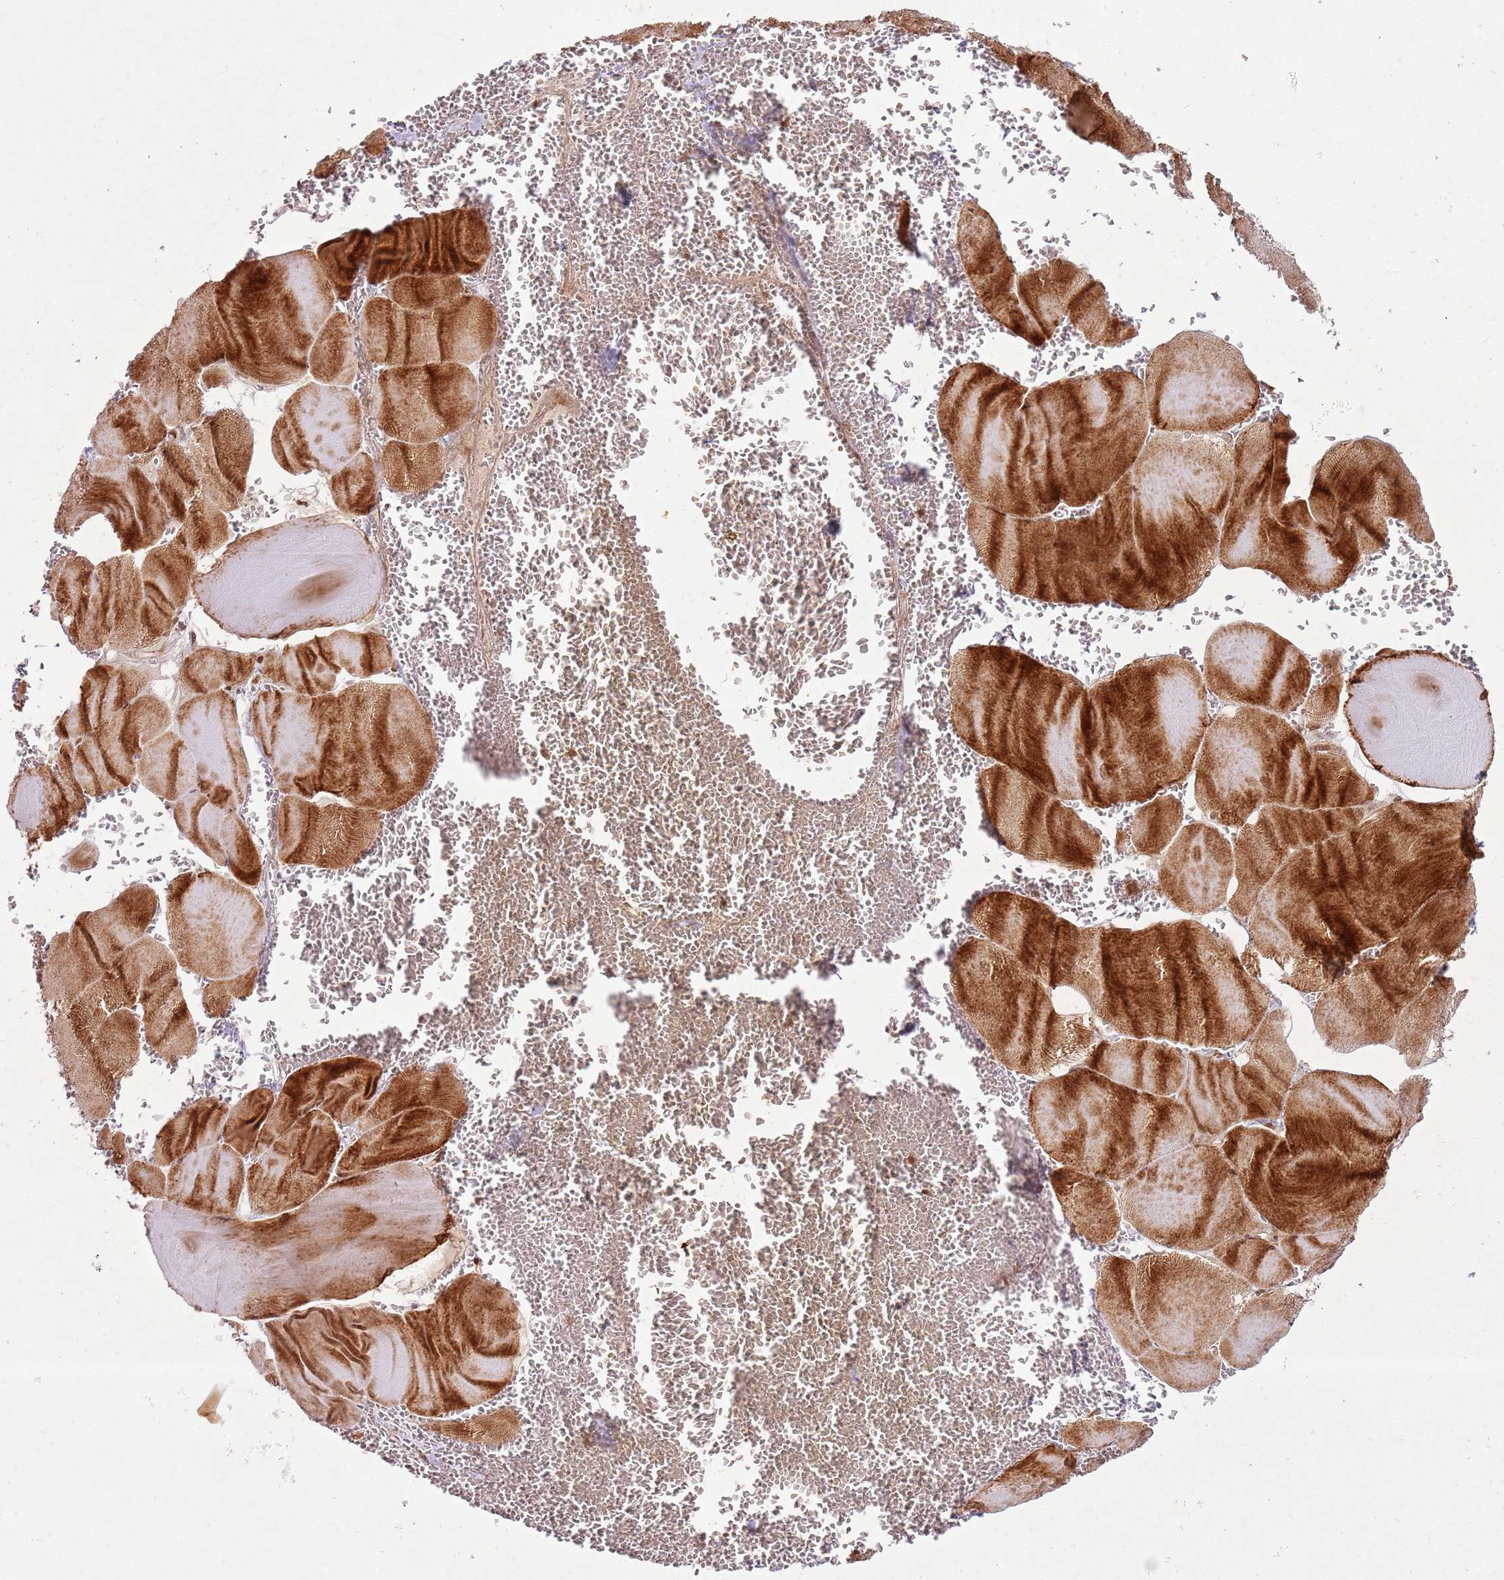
{"staining": {"intensity": "strong", "quantity": ">75%", "location": "cytoplasmic/membranous"}, "tissue": "skeletal muscle", "cell_type": "Myocytes", "image_type": "normal", "snomed": [{"axis": "morphology", "description": "Normal tissue, NOS"}, {"axis": "morphology", "description": "Basal cell carcinoma"}, {"axis": "topography", "description": "Skeletal muscle"}], "caption": "This is an image of immunohistochemistry (IHC) staining of normal skeletal muscle, which shows strong positivity in the cytoplasmic/membranous of myocytes.", "gene": "KLHL36", "patient": {"sex": "female", "age": 64}}